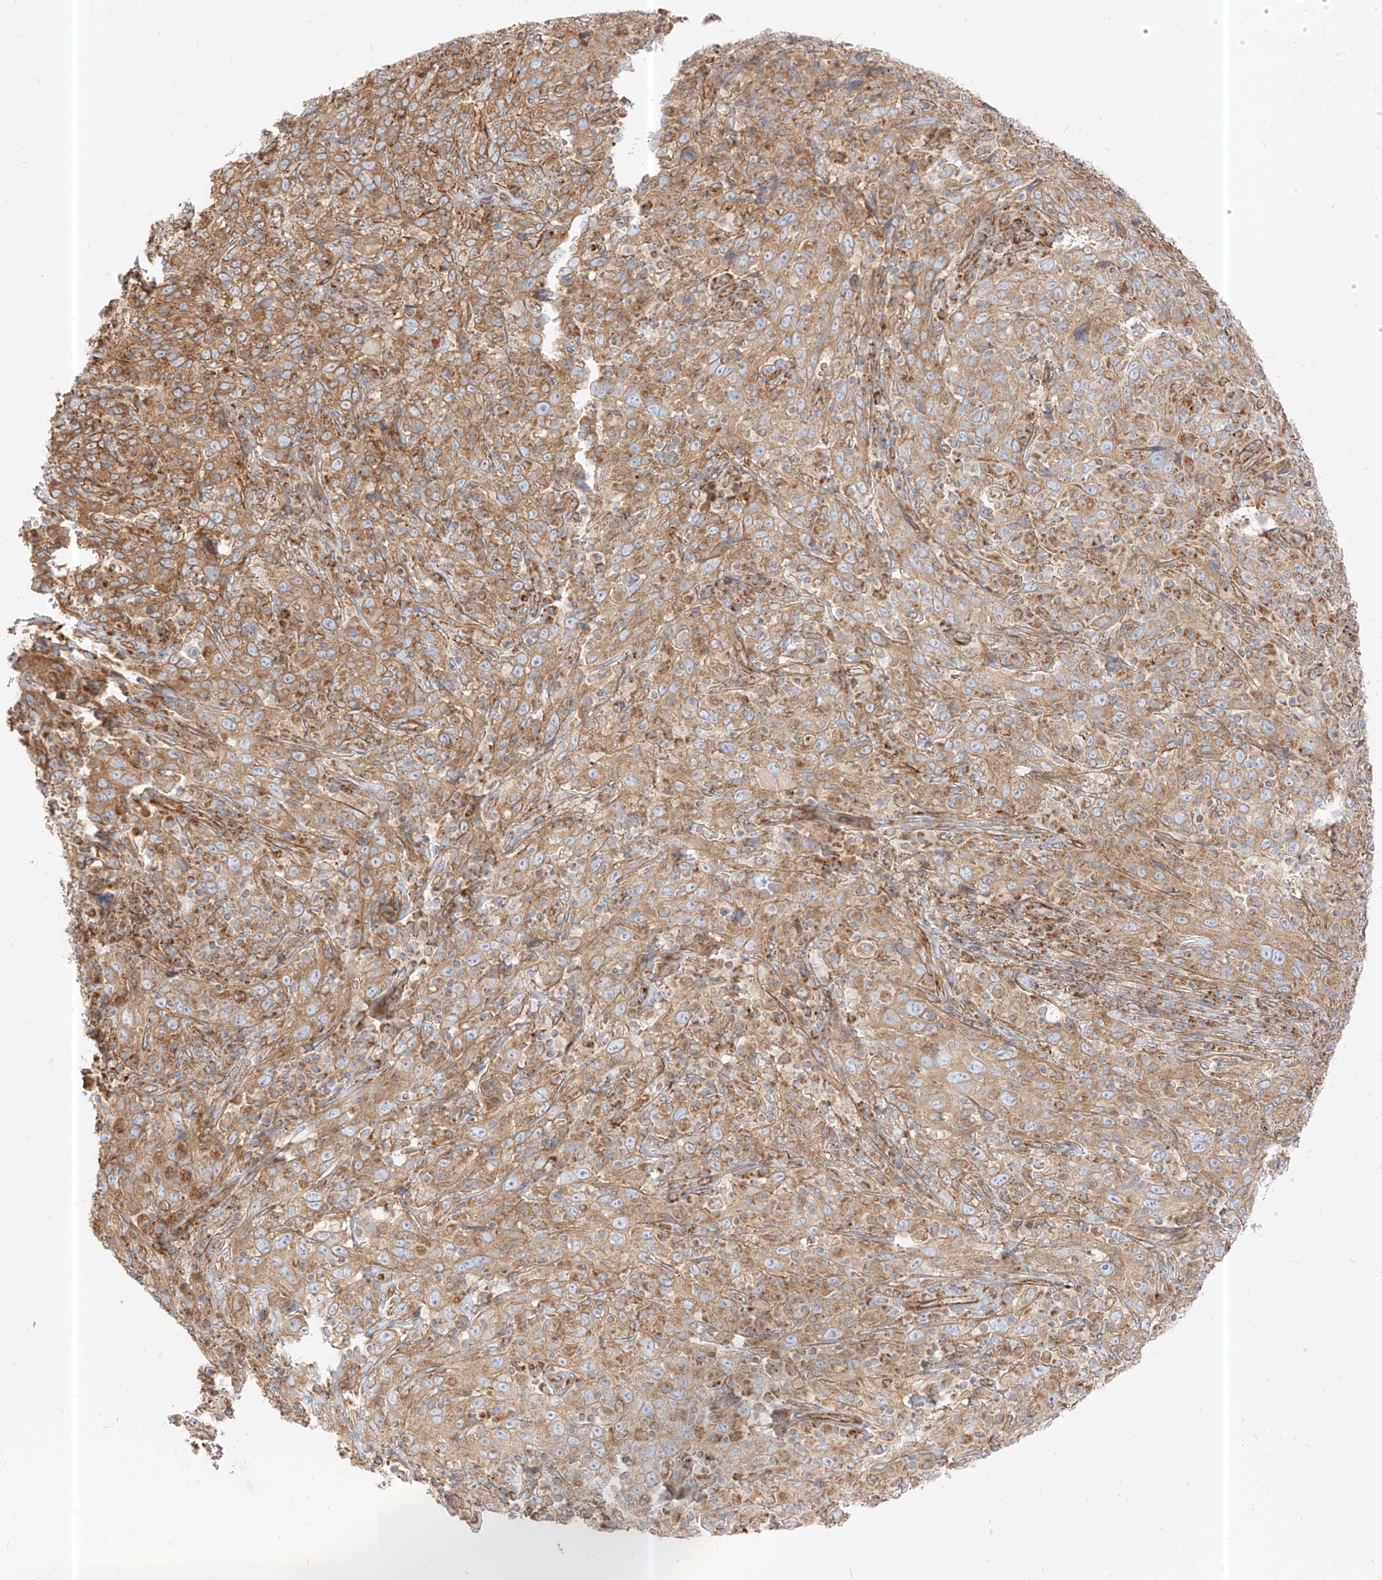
{"staining": {"intensity": "moderate", "quantity": ">75%", "location": "cytoplasmic/membranous"}, "tissue": "cervical cancer", "cell_type": "Tumor cells", "image_type": "cancer", "snomed": [{"axis": "morphology", "description": "Squamous cell carcinoma, NOS"}, {"axis": "topography", "description": "Cervix"}], "caption": "Moderate cytoplasmic/membranous expression is seen in approximately >75% of tumor cells in cervical cancer (squamous cell carcinoma).", "gene": "PLCL1", "patient": {"sex": "female", "age": 46}}